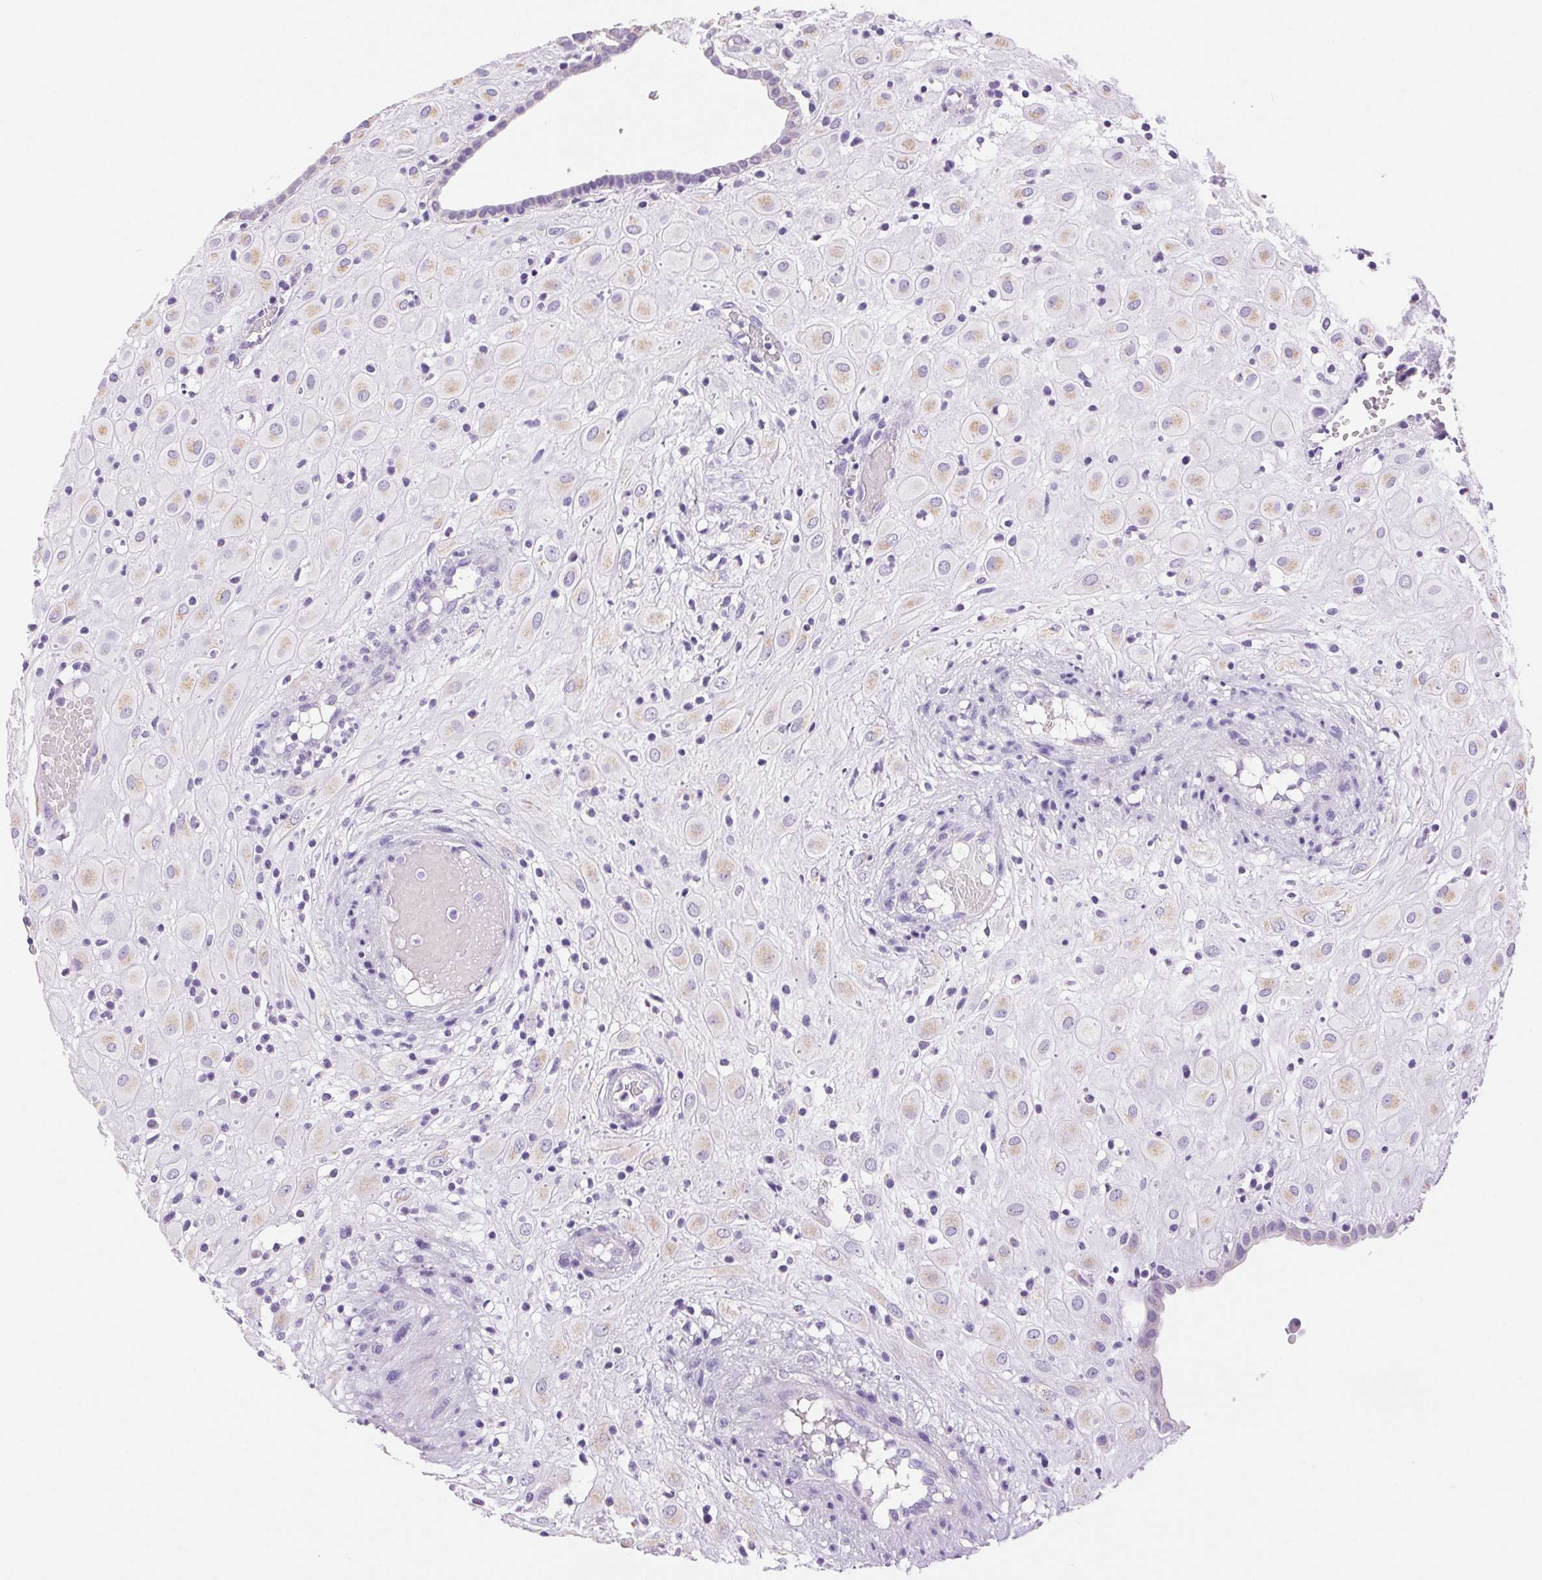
{"staining": {"intensity": "weak", "quantity": "<25%", "location": "cytoplasmic/membranous"}, "tissue": "placenta", "cell_type": "Decidual cells", "image_type": "normal", "snomed": [{"axis": "morphology", "description": "Normal tissue, NOS"}, {"axis": "topography", "description": "Placenta"}], "caption": "A histopathology image of human placenta is negative for staining in decidual cells. Brightfield microscopy of immunohistochemistry stained with DAB (3,3'-diaminobenzidine) (brown) and hematoxylin (blue), captured at high magnification.", "gene": "SERPINB3", "patient": {"sex": "female", "age": 24}}